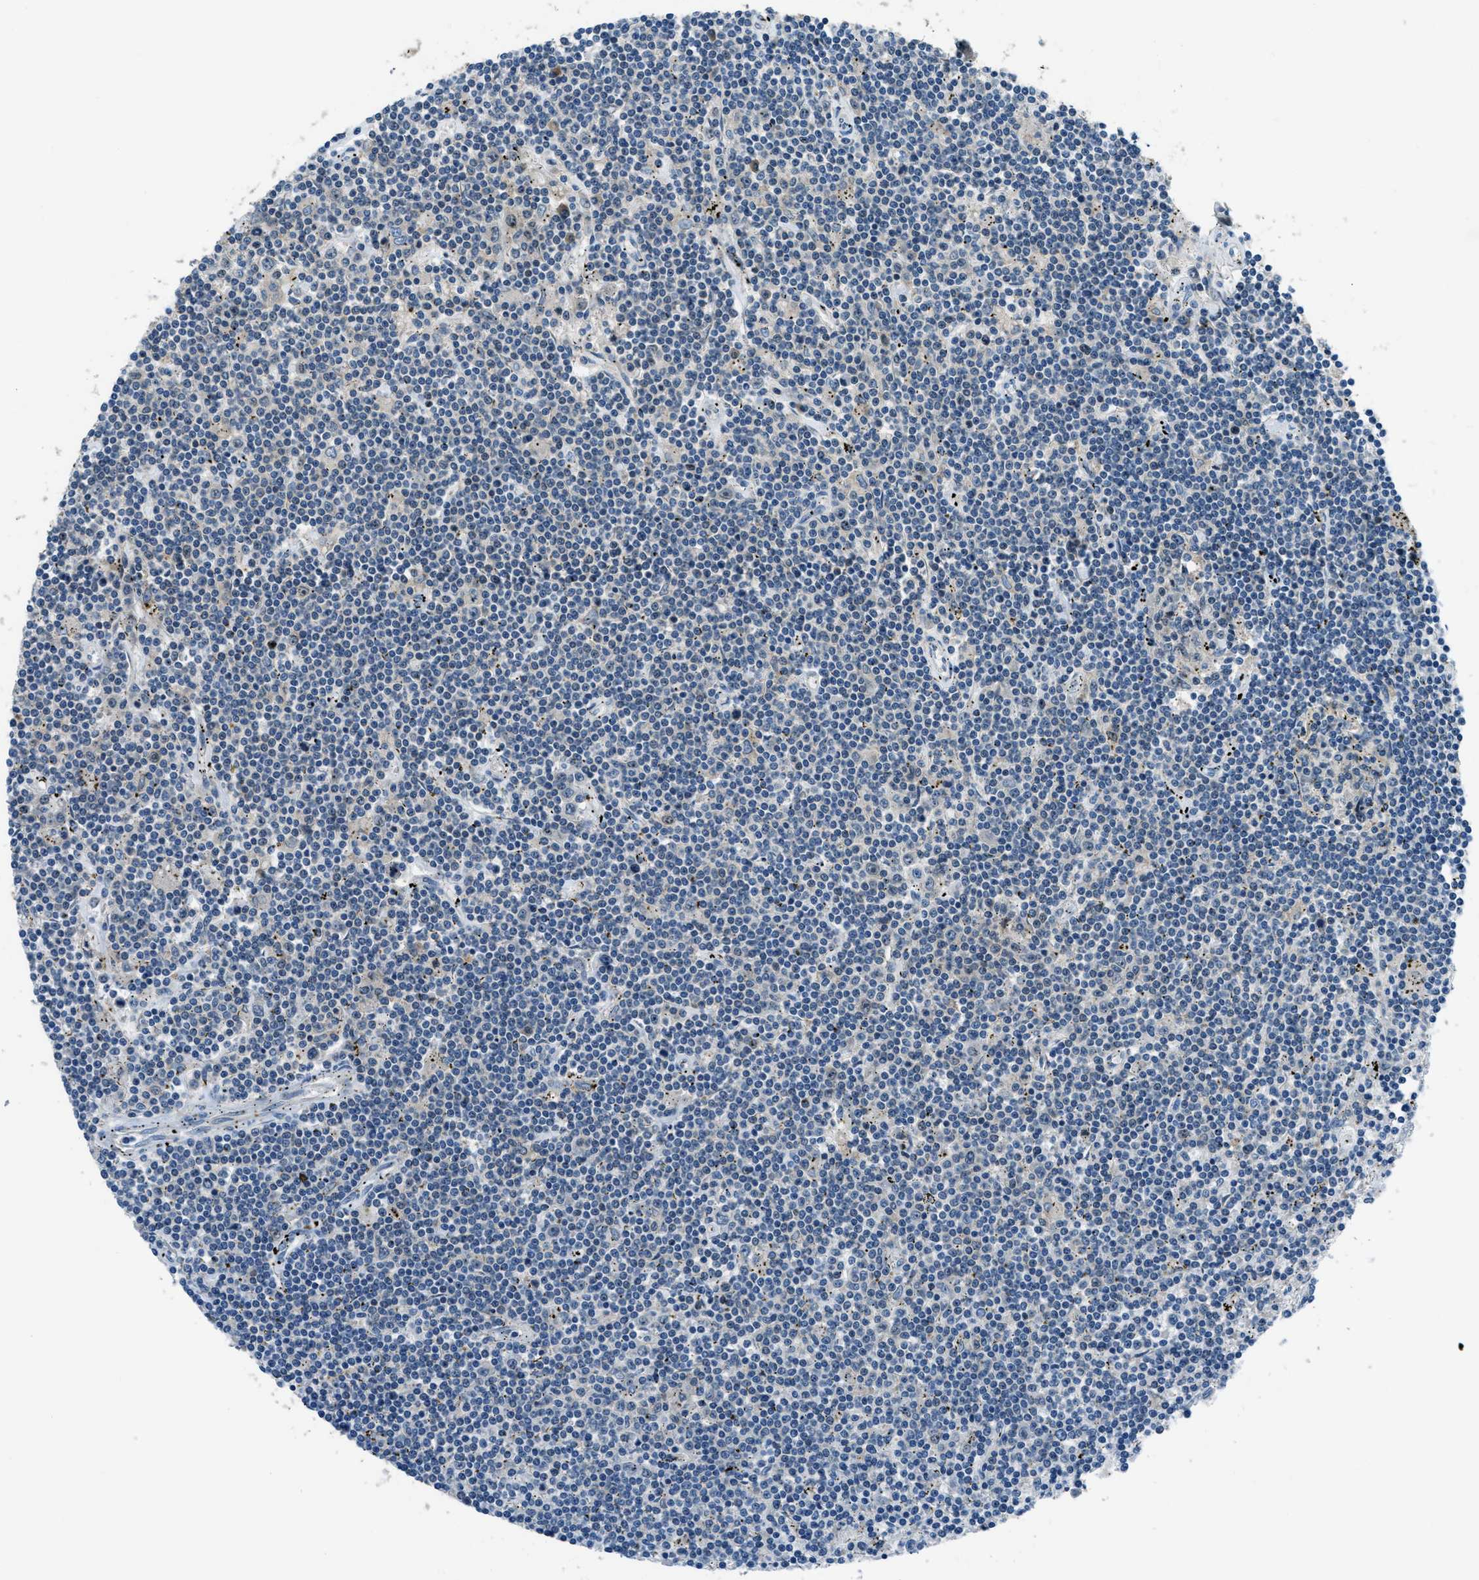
{"staining": {"intensity": "negative", "quantity": "none", "location": "none"}, "tissue": "lymphoma", "cell_type": "Tumor cells", "image_type": "cancer", "snomed": [{"axis": "morphology", "description": "Malignant lymphoma, non-Hodgkin's type, Low grade"}, {"axis": "topography", "description": "Spleen"}], "caption": "IHC image of human malignant lymphoma, non-Hodgkin's type (low-grade) stained for a protein (brown), which displays no expression in tumor cells. The staining was performed using DAB (3,3'-diaminobenzidine) to visualize the protein expression in brown, while the nuclei were stained in blue with hematoxylin (Magnification: 20x).", "gene": "ARFGAP2", "patient": {"sex": "male", "age": 76}}